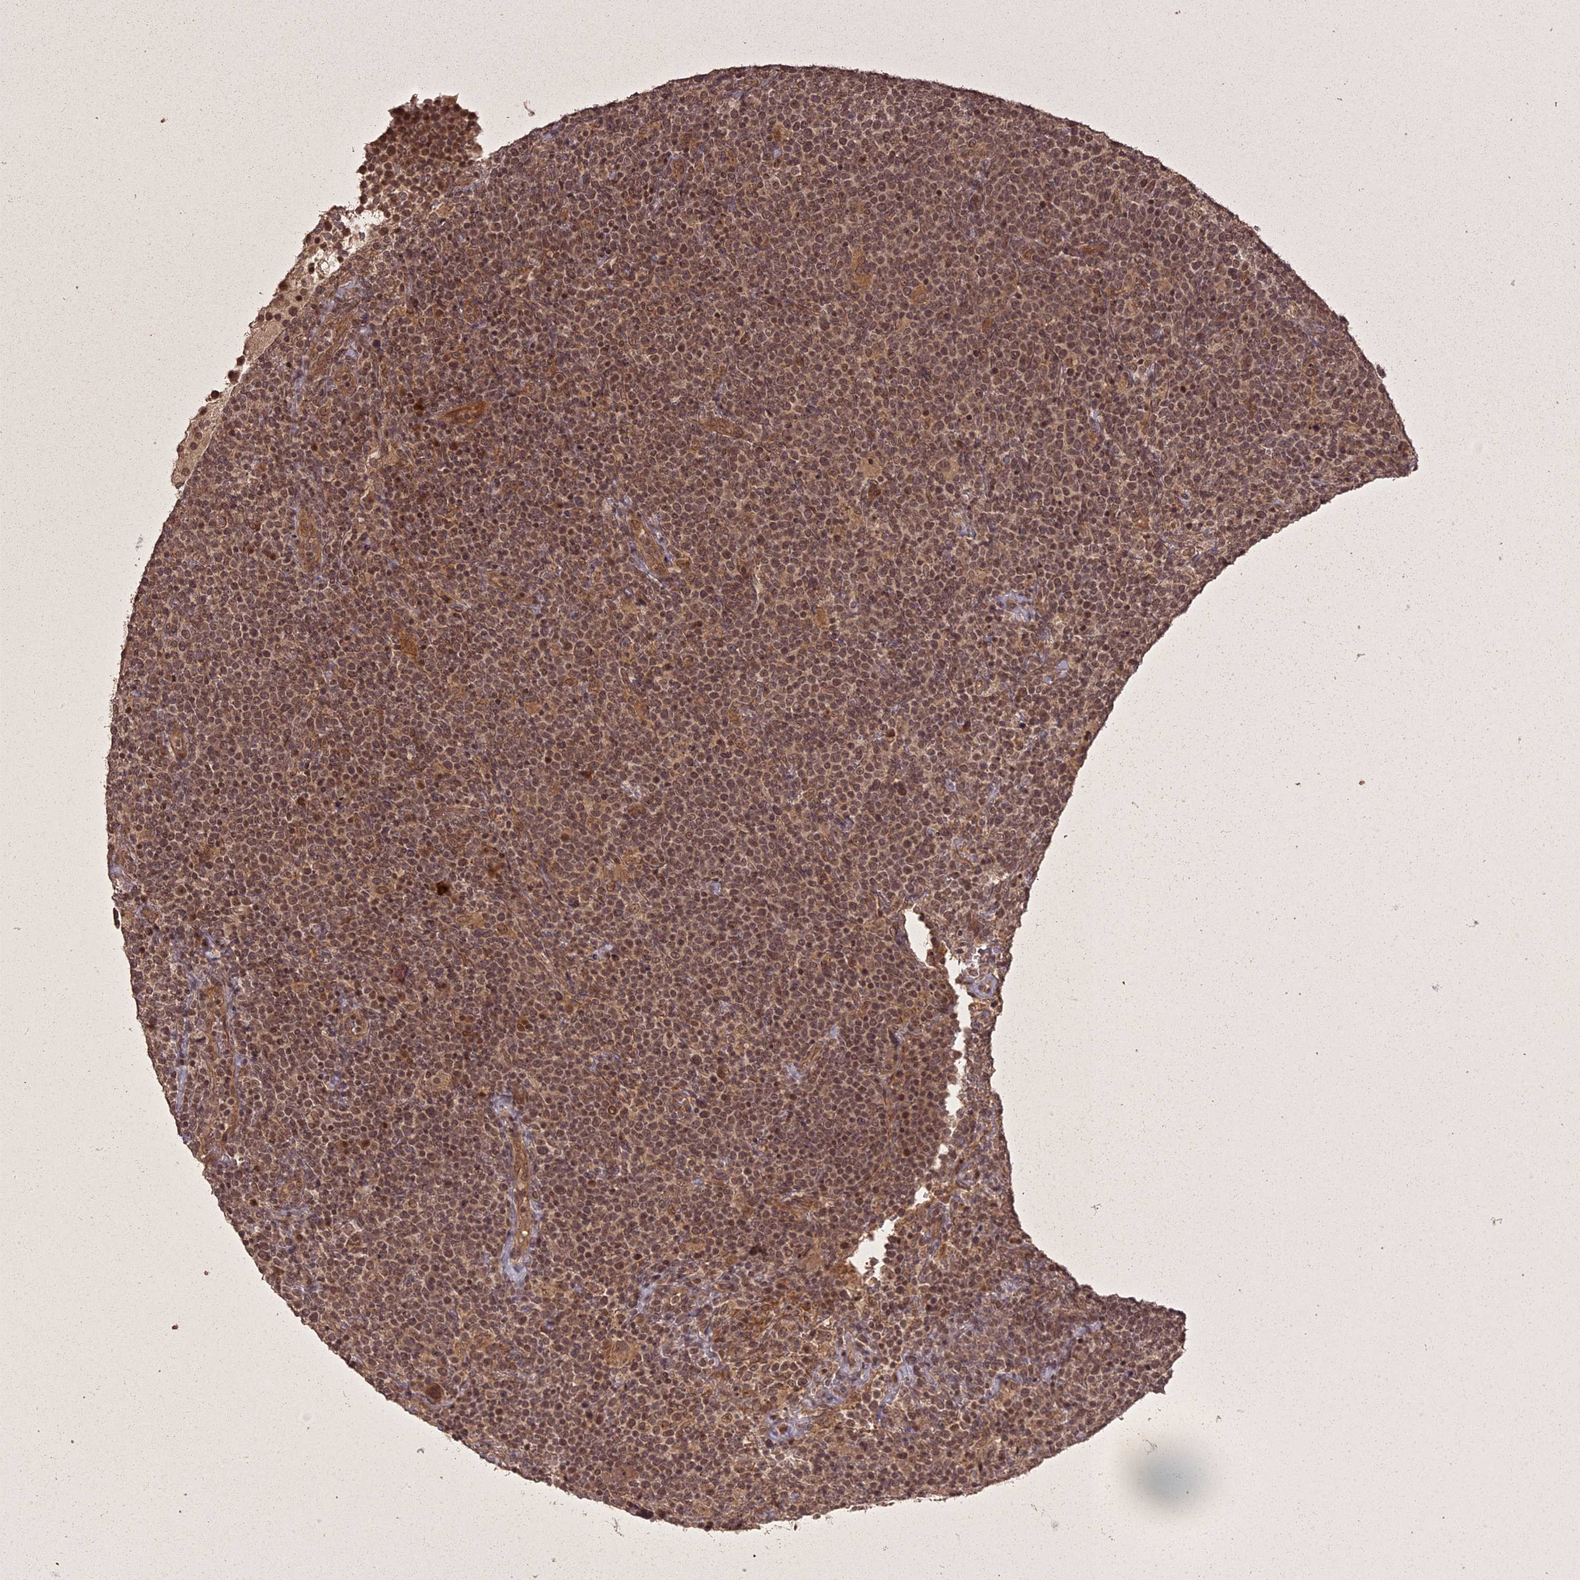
{"staining": {"intensity": "moderate", "quantity": ">75%", "location": "nuclear"}, "tissue": "lymphoma", "cell_type": "Tumor cells", "image_type": "cancer", "snomed": [{"axis": "morphology", "description": "Malignant lymphoma, non-Hodgkin's type, High grade"}, {"axis": "topography", "description": "Lymph node"}], "caption": "Immunohistochemistry photomicrograph of neoplastic tissue: lymphoma stained using immunohistochemistry (IHC) reveals medium levels of moderate protein expression localized specifically in the nuclear of tumor cells, appearing as a nuclear brown color.", "gene": "ING5", "patient": {"sex": "male", "age": 61}}